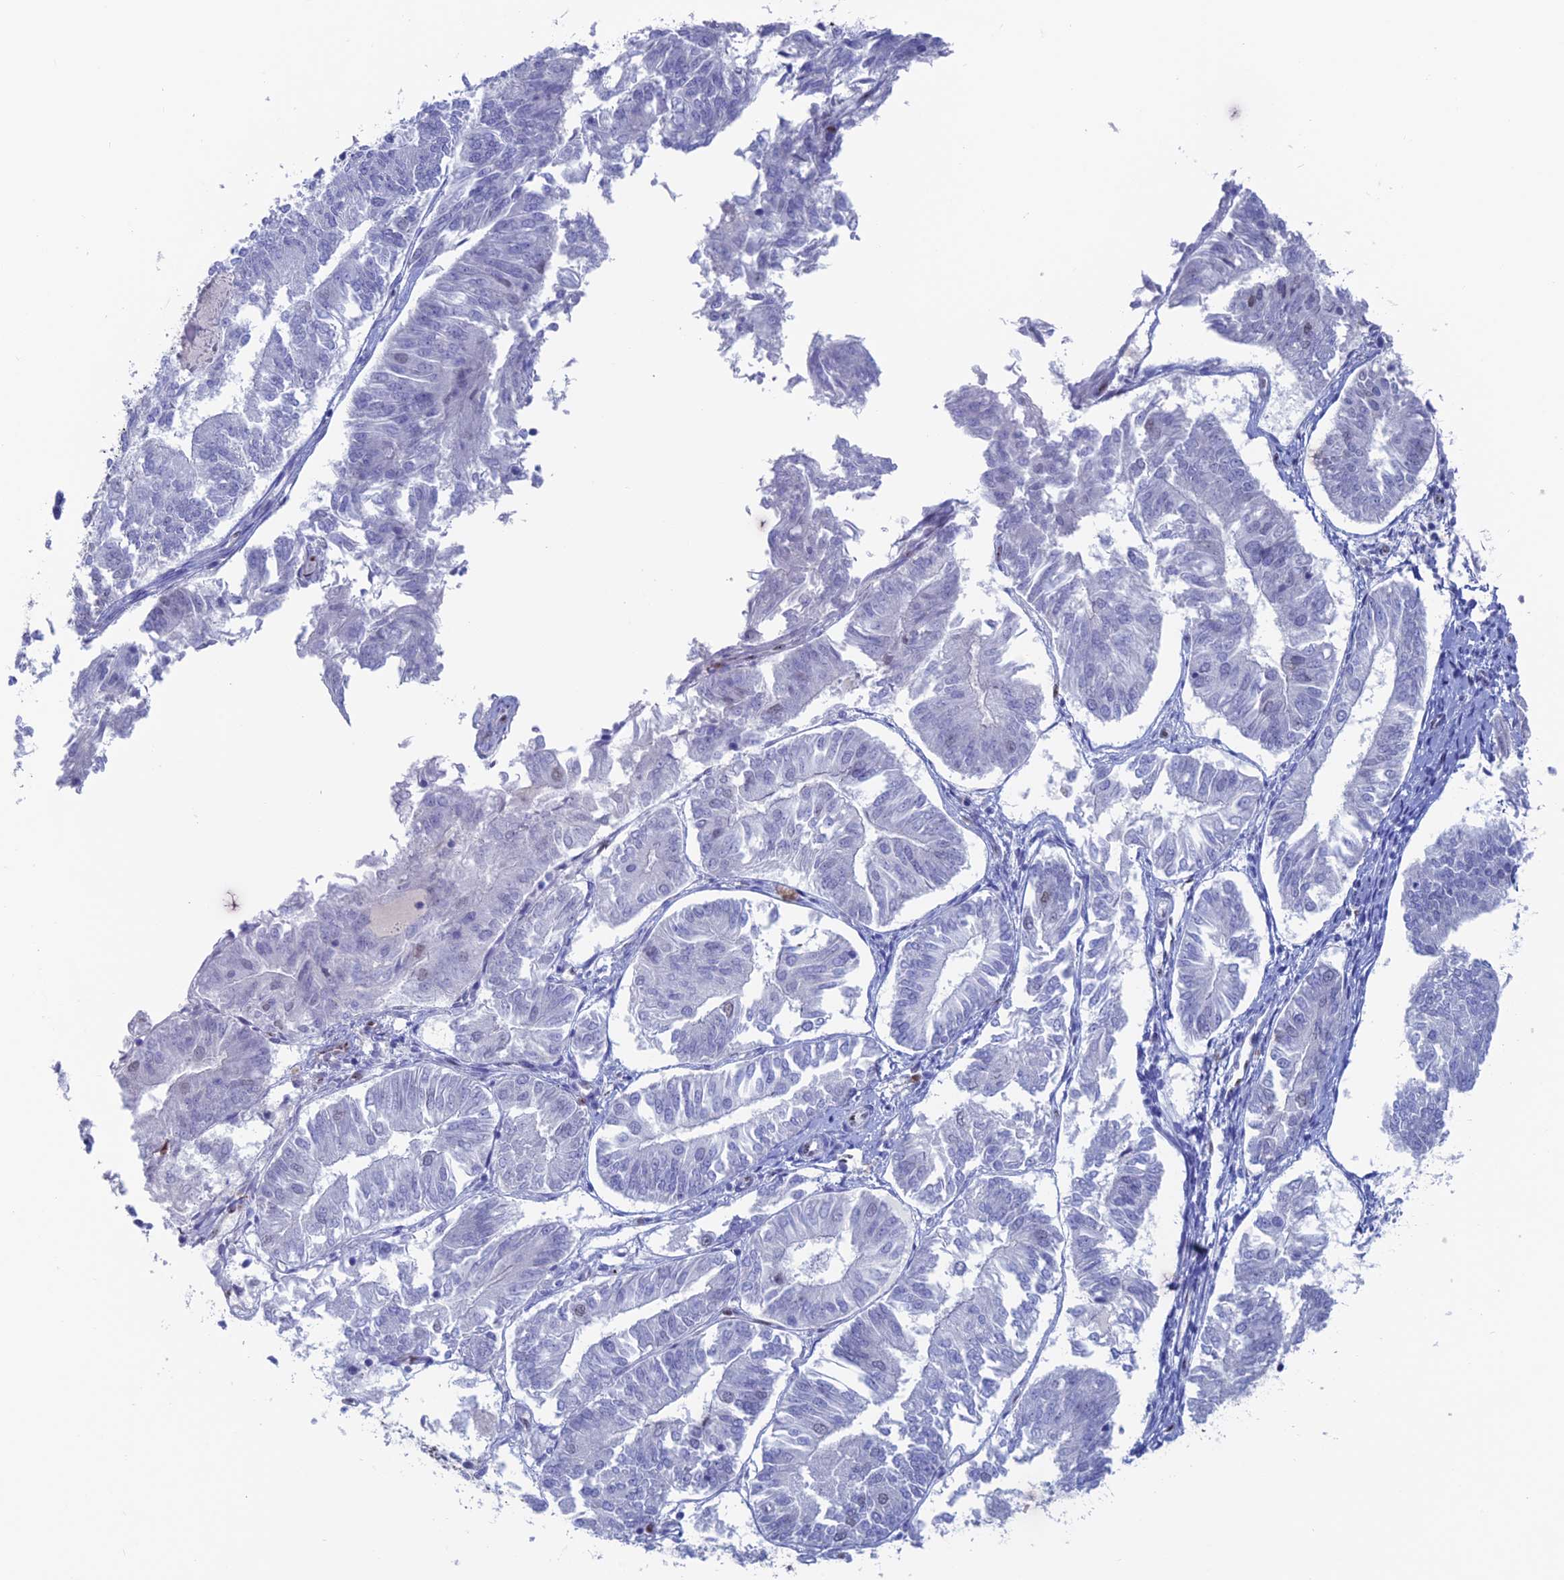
{"staining": {"intensity": "negative", "quantity": "none", "location": "none"}, "tissue": "endometrial cancer", "cell_type": "Tumor cells", "image_type": "cancer", "snomed": [{"axis": "morphology", "description": "Adenocarcinoma, NOS"}, {"axis": "topography", "description": "Endometrium"}], "caption": "This histopathology image is of adenocarcinoma (endometrial) stained with immunohistochemistry to label a protein in brown with the nuclei are counter-stained blue. There is no positivity in tumor cells. The staining was performed using DAB to visualize the protein expression in brown, while the nuclei were stained in blue with hematoxylin (Magnification: 20x).", "gene": "NOL4L", "patient": {"sex": "female", "age": 58}}